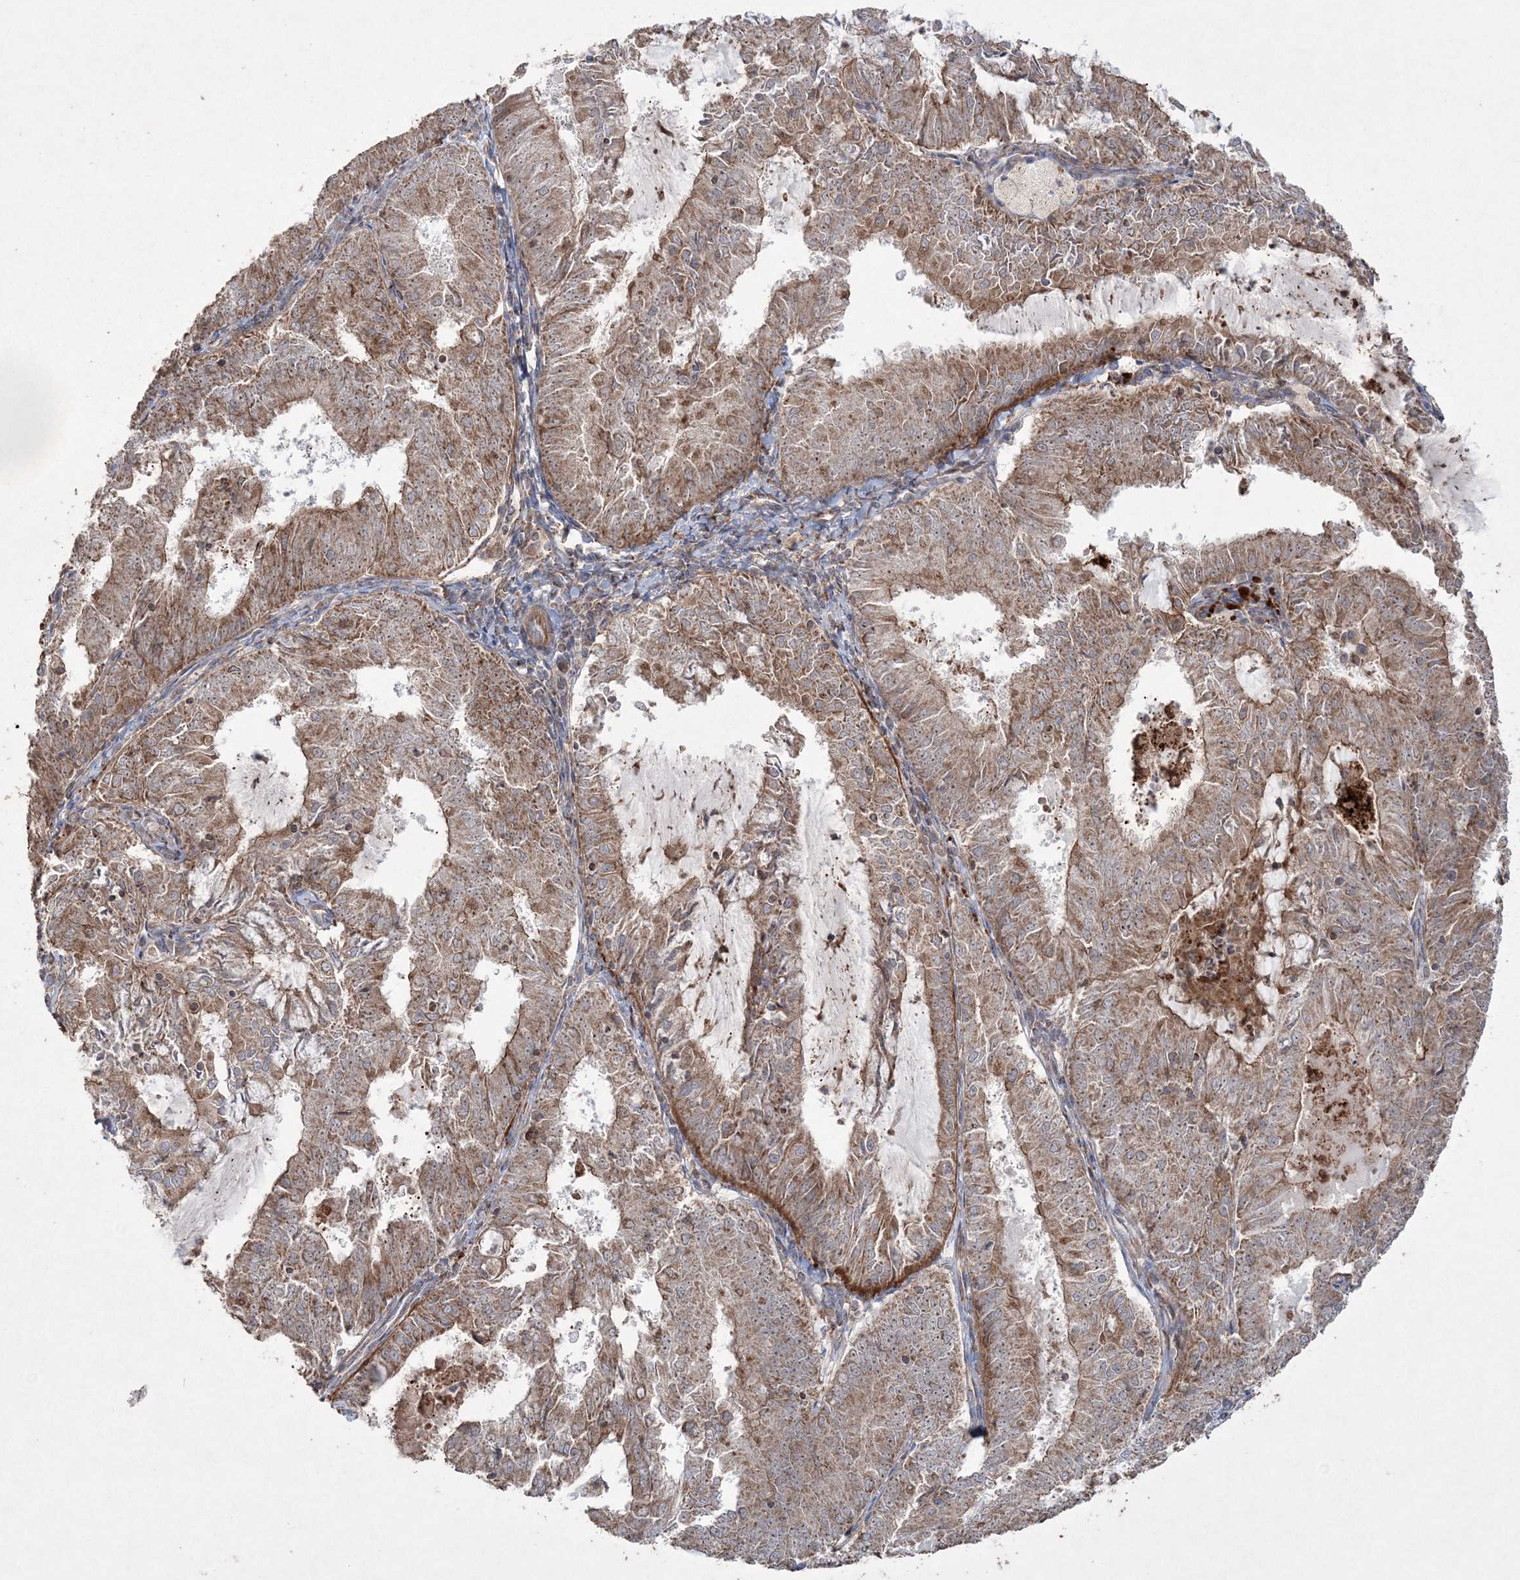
{"staining": {"intensity": "moderate", "quantity": ">75%", "location": "cytoplasmic/membranous"}, "tissue": "endometrial cancer", "cell_type": "Tumor cells", "image_type": "cancer", "snomed": [{"axis": "morphology", "description": "Adenocarcinoma, NOS"}, {"axis": "topography", "description": "Endometrium"}], "caption": "Adenocarcinoma (endometrial) was stained to show a protein in brown. There is medium levels of moderate cytoplasmic/membranous positivity in about >75% of tumor cells.", "gene": "TTC7A", "patient": {"sex": "female", "age": 57}}